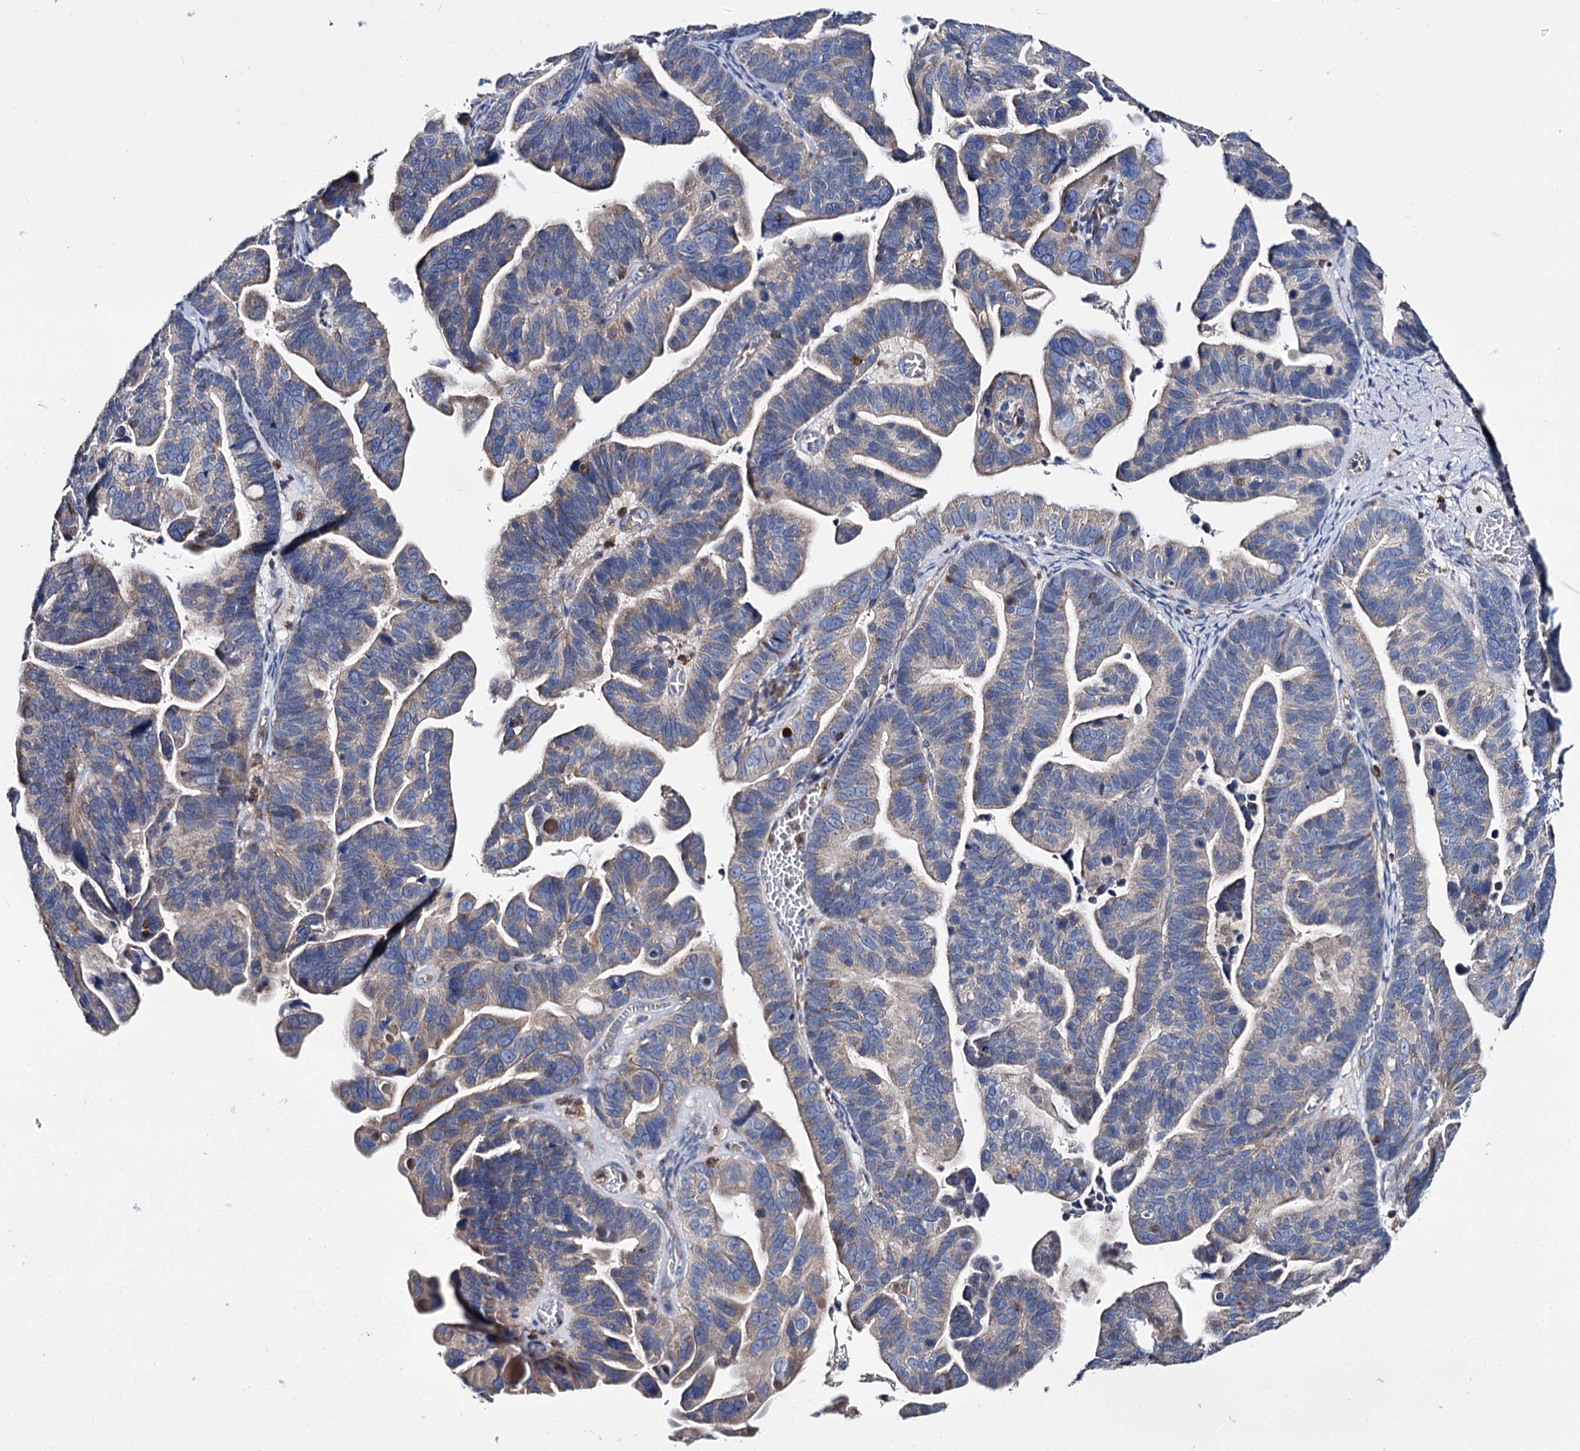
{"staining": {"intensity": "weak", "quantity": ">75%", "location": "cytoplasmic/membranous"}, "tissue": "ovarian cancer", "cell_type": "Tumor cells", "image_type": "cancer", "snomed": [{"axis": "morphology", "description": "Cystadenocarcinoma, serous, NOS"}, {"axis": "topography", "description": "Ovary"}], "caption": "Ovarian serous cystadenocarcinoma stained for a protein (brown) shows weak cytoplasmic/membranous positive positivity in about >75% of tumor cells.", "gene": "UBASH3B", "patient": {"sex": "female", "age": 56}}